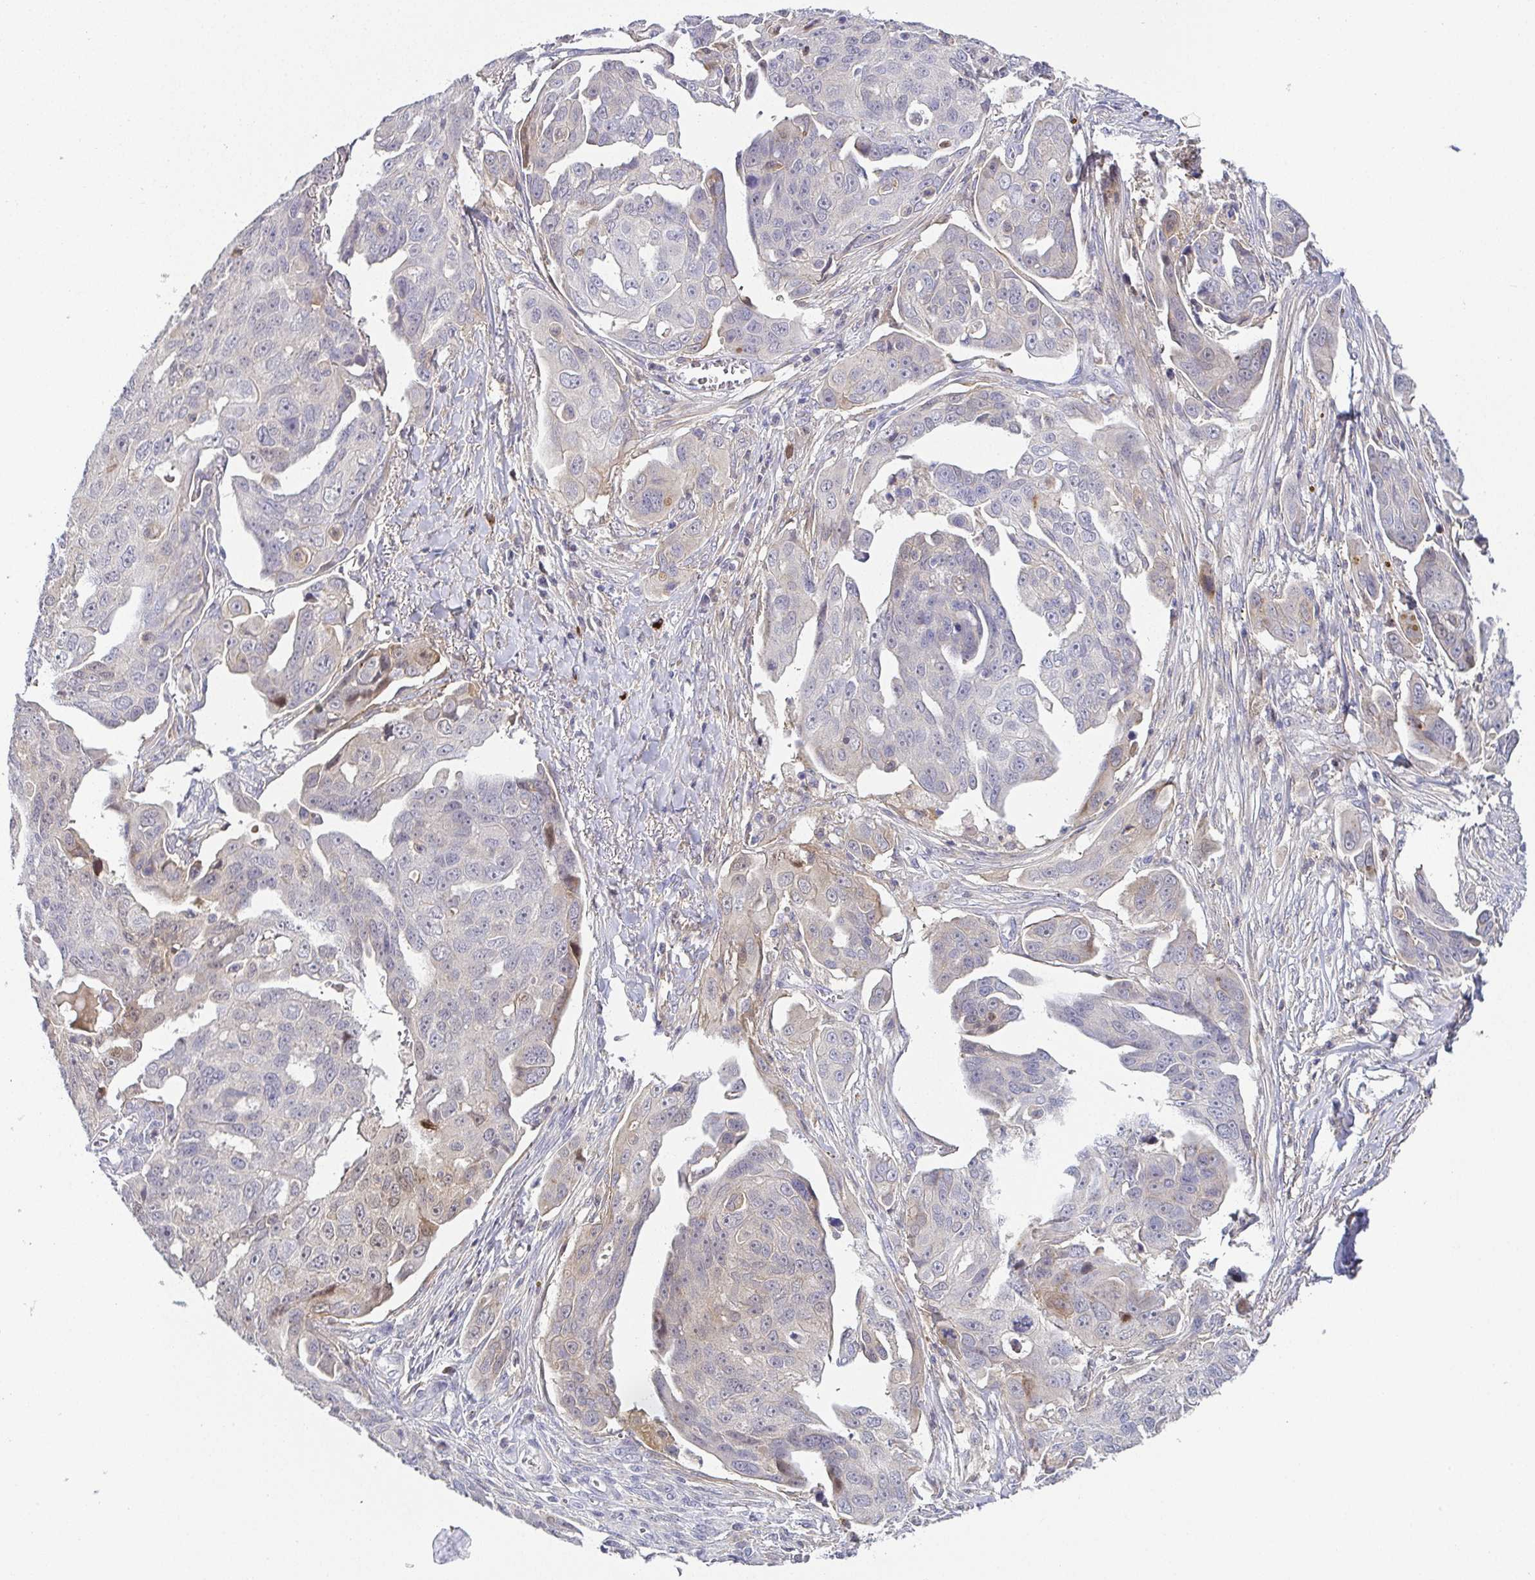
{"staining": {"intensity": "weak", "quantity": "<25%", "location": "cytoplasmic/membranous"}, "tissue": "ovarian cancer", "cell_type": "Tumor cells", "image_type": "cancer", "snomed": [{"axis": "morphology", "description": "Carcinoma, endometroid"}, {"axis": "topography", "description": "Ovary"}], "caption": "The photomicrograph demonstrates no staining of tumor cells in endometroid carcinoma (ovarian).", "gene": "RNASE7", "patient": {"sex": "female", "age": 70}}